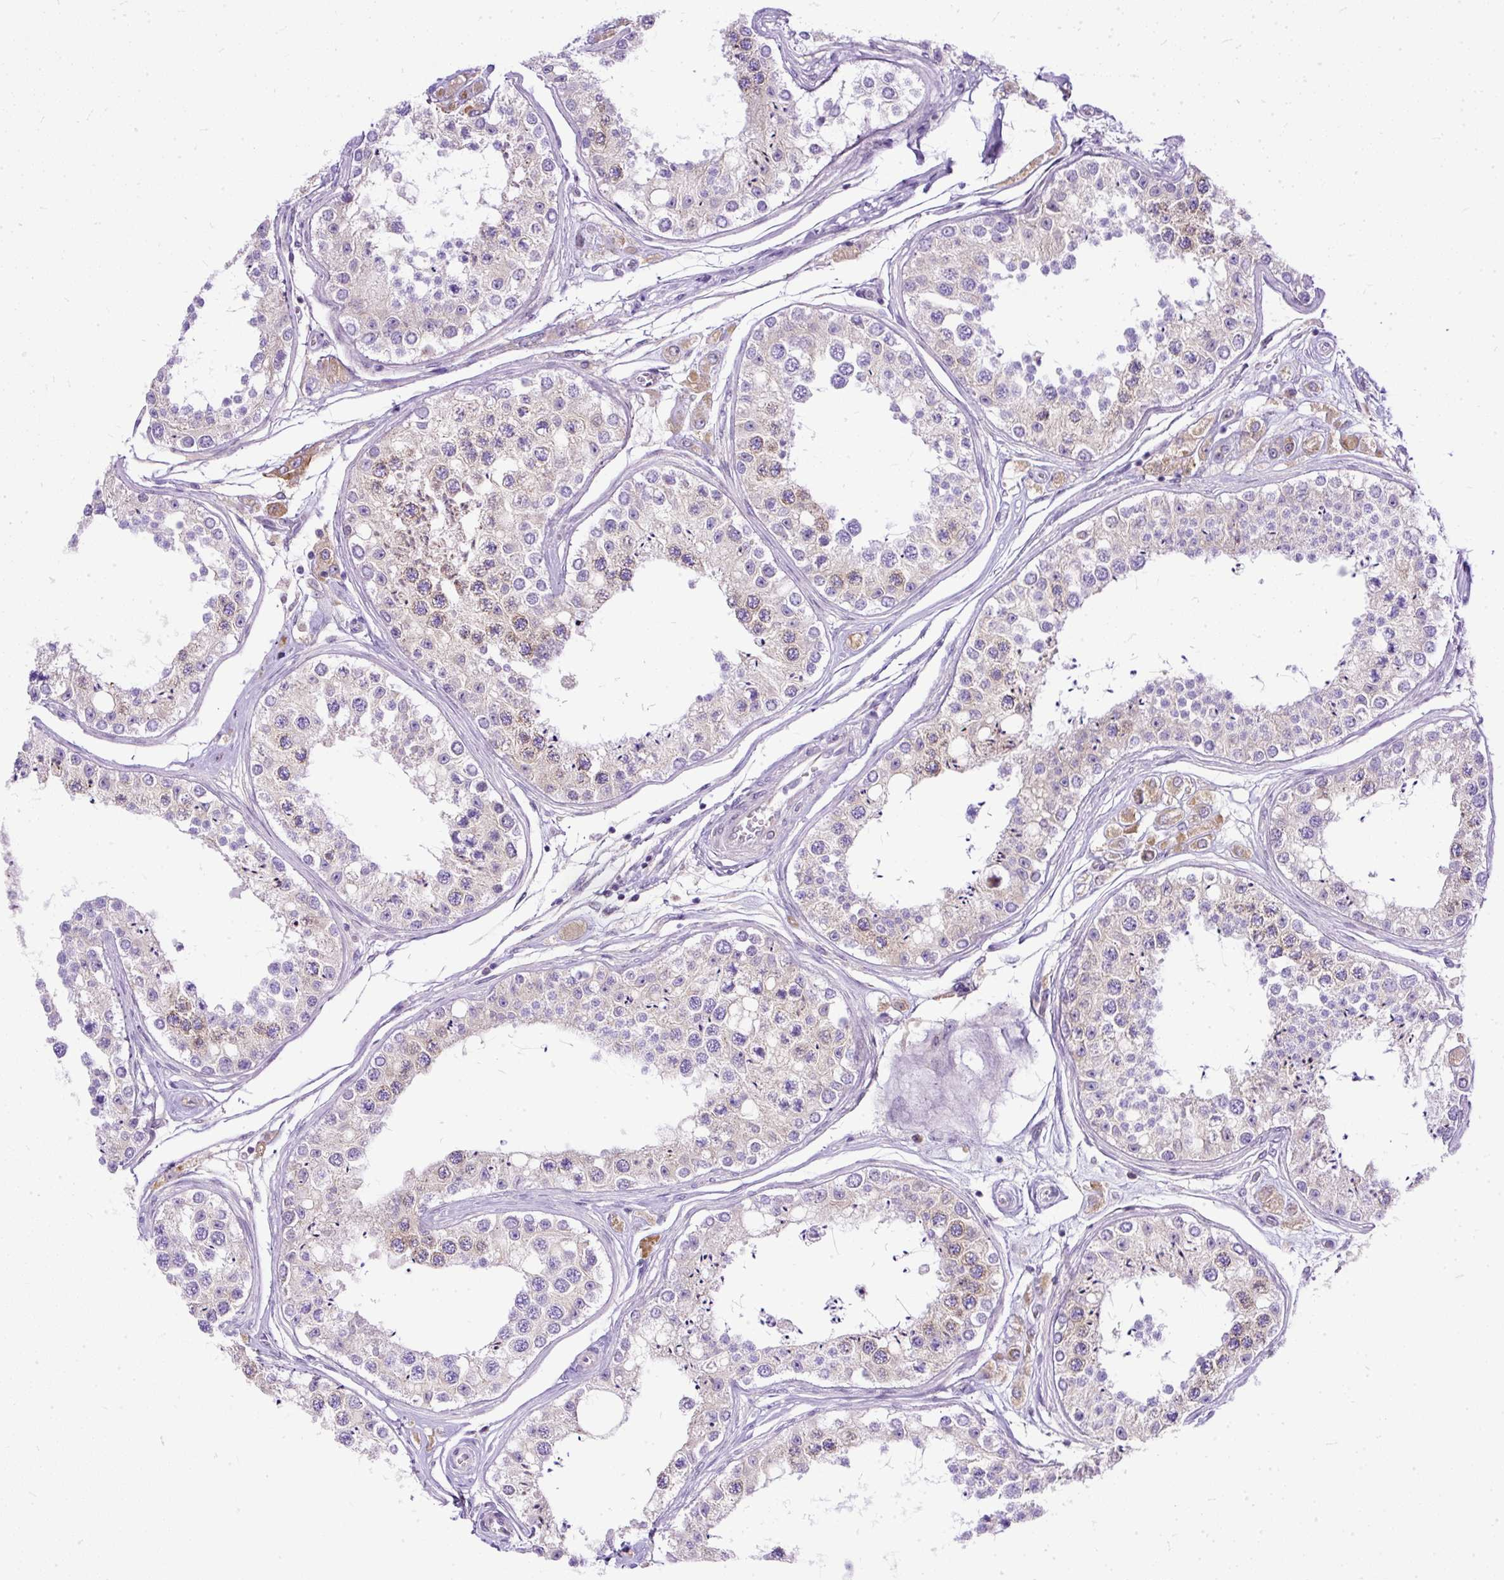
{"staining": {"intensity": "moderate", "quantity": "<25%", "location": "cytoplasmic/membranous"}, "tissue": "testis", "cell_type": "Cells in seminiferous ducts", "image_type": "normal", "snomed": [{"axis": "morphology", "description": "Normal tissue, NOS"}, {"axis": "topography", "description": "Testis"}], "caption": "Immunohistochemistry (IHC) histopathology image of unremarkable testis: human testis stained using immunohistochemistry exhibits low levels of moderate protein expression localized specifically in the cytoplasmic/membranous of cells in seminiferous ducts, appearing as a cytoplasmic/membranous brown color.", "gene": "AMFR", "patient": {"sex": "male", "age": 25}}